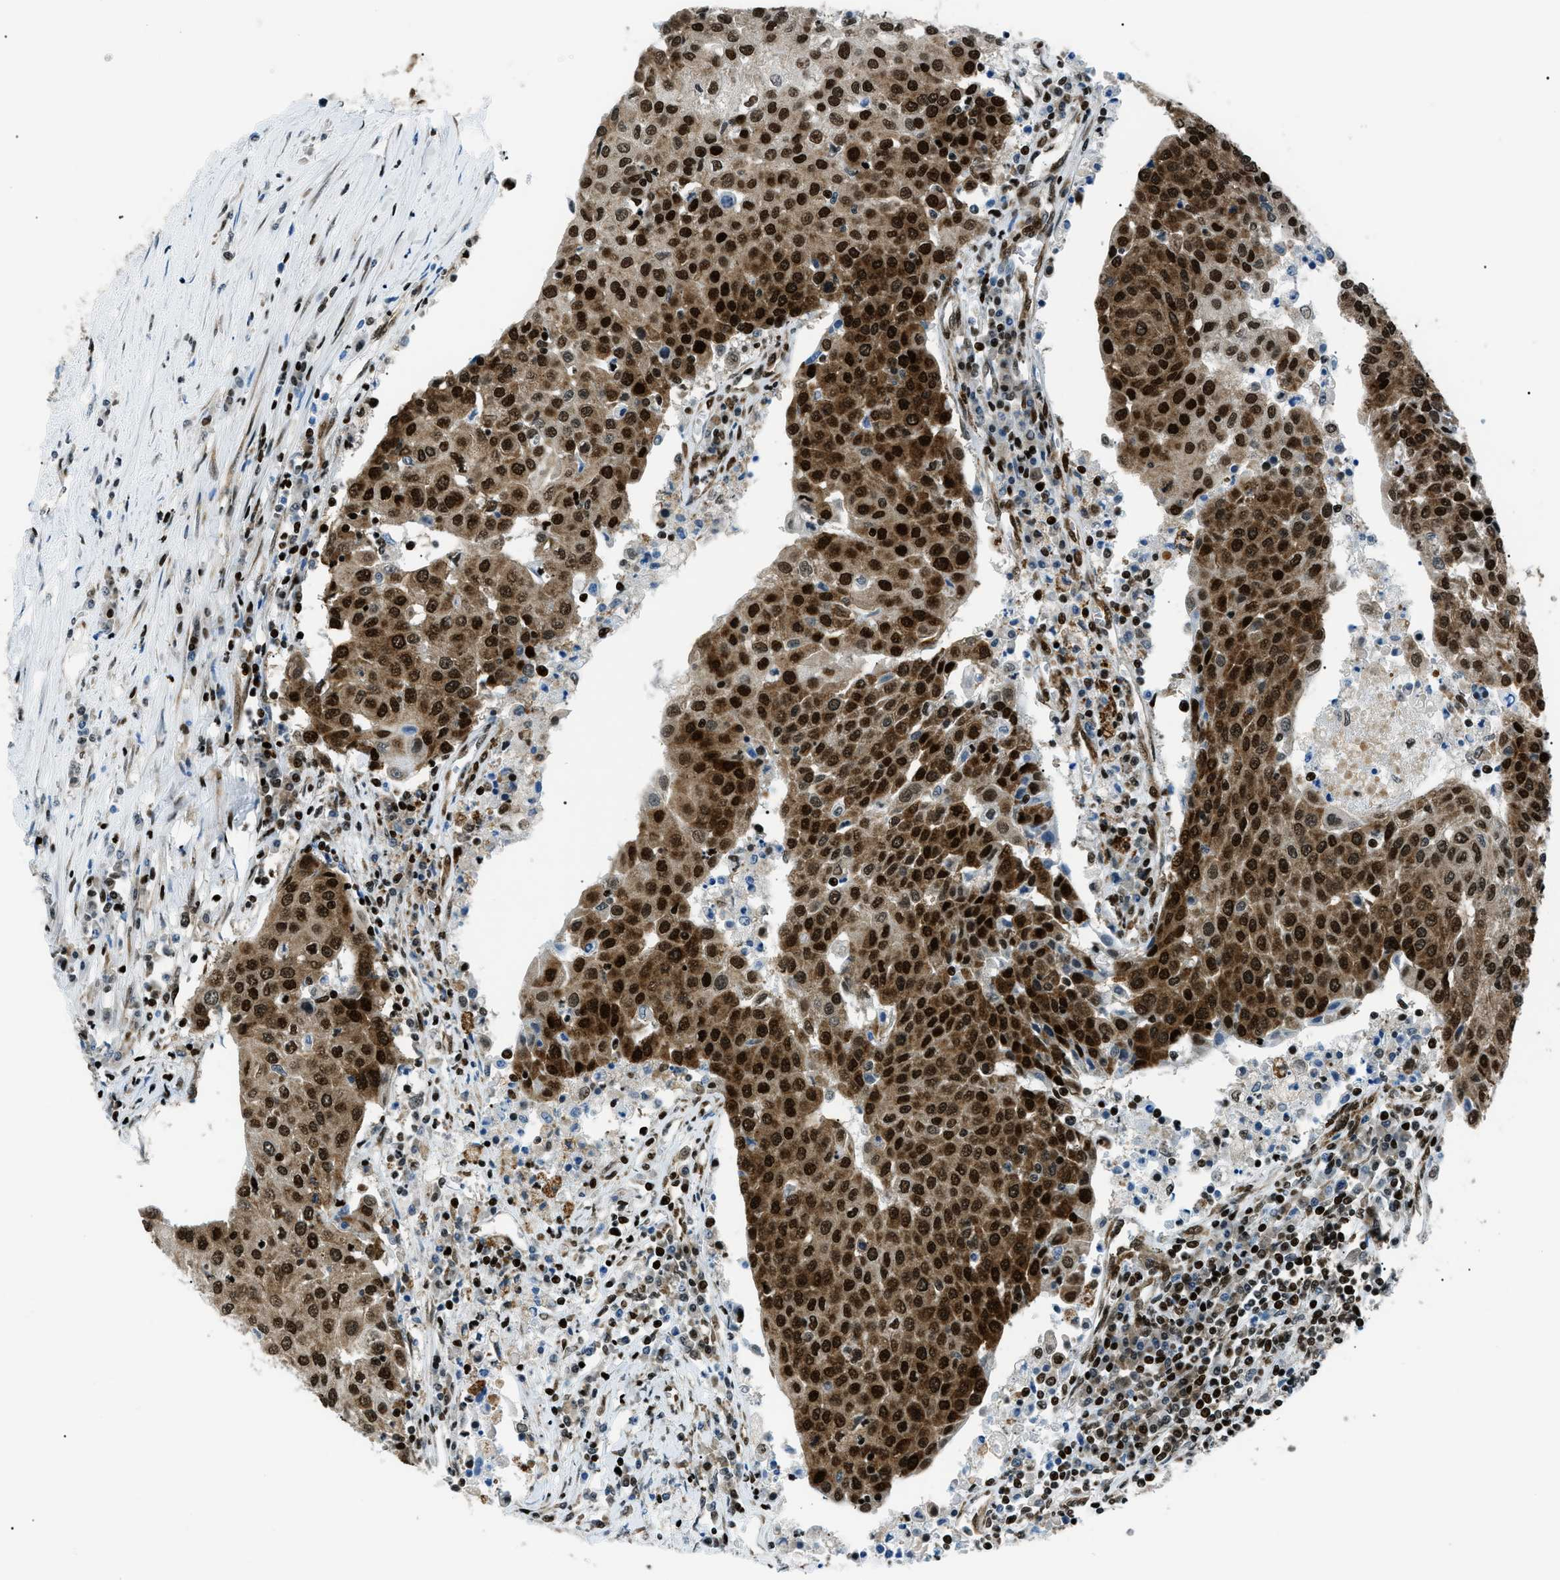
{"staining": {"intensity": "strong", "quantity": ">75%", "location": "cytoplasmic/membranous,nuclear"}, "tissue": "urothelial cancer", "cell_type": "Tumor cells", "image_type": "cancer", "snomed": [{"axis": "morphology", "description": "Urothelial carcinoma, High grade"}, {"axis": "topography", "description": "Urinary bladder"}], "caption": "An IHC micrograph of neoplastic tissue is shown. Protein staining in brown labels strong cytoplasmic/membranous and nuclear positivity in high-grade urothelial carcinoma within tumor cells. The protein is shown in brown color, while the nuclei are stained blue.", "gene": "HNRNPK", "patient": {"sex": "female", "age": 85}}